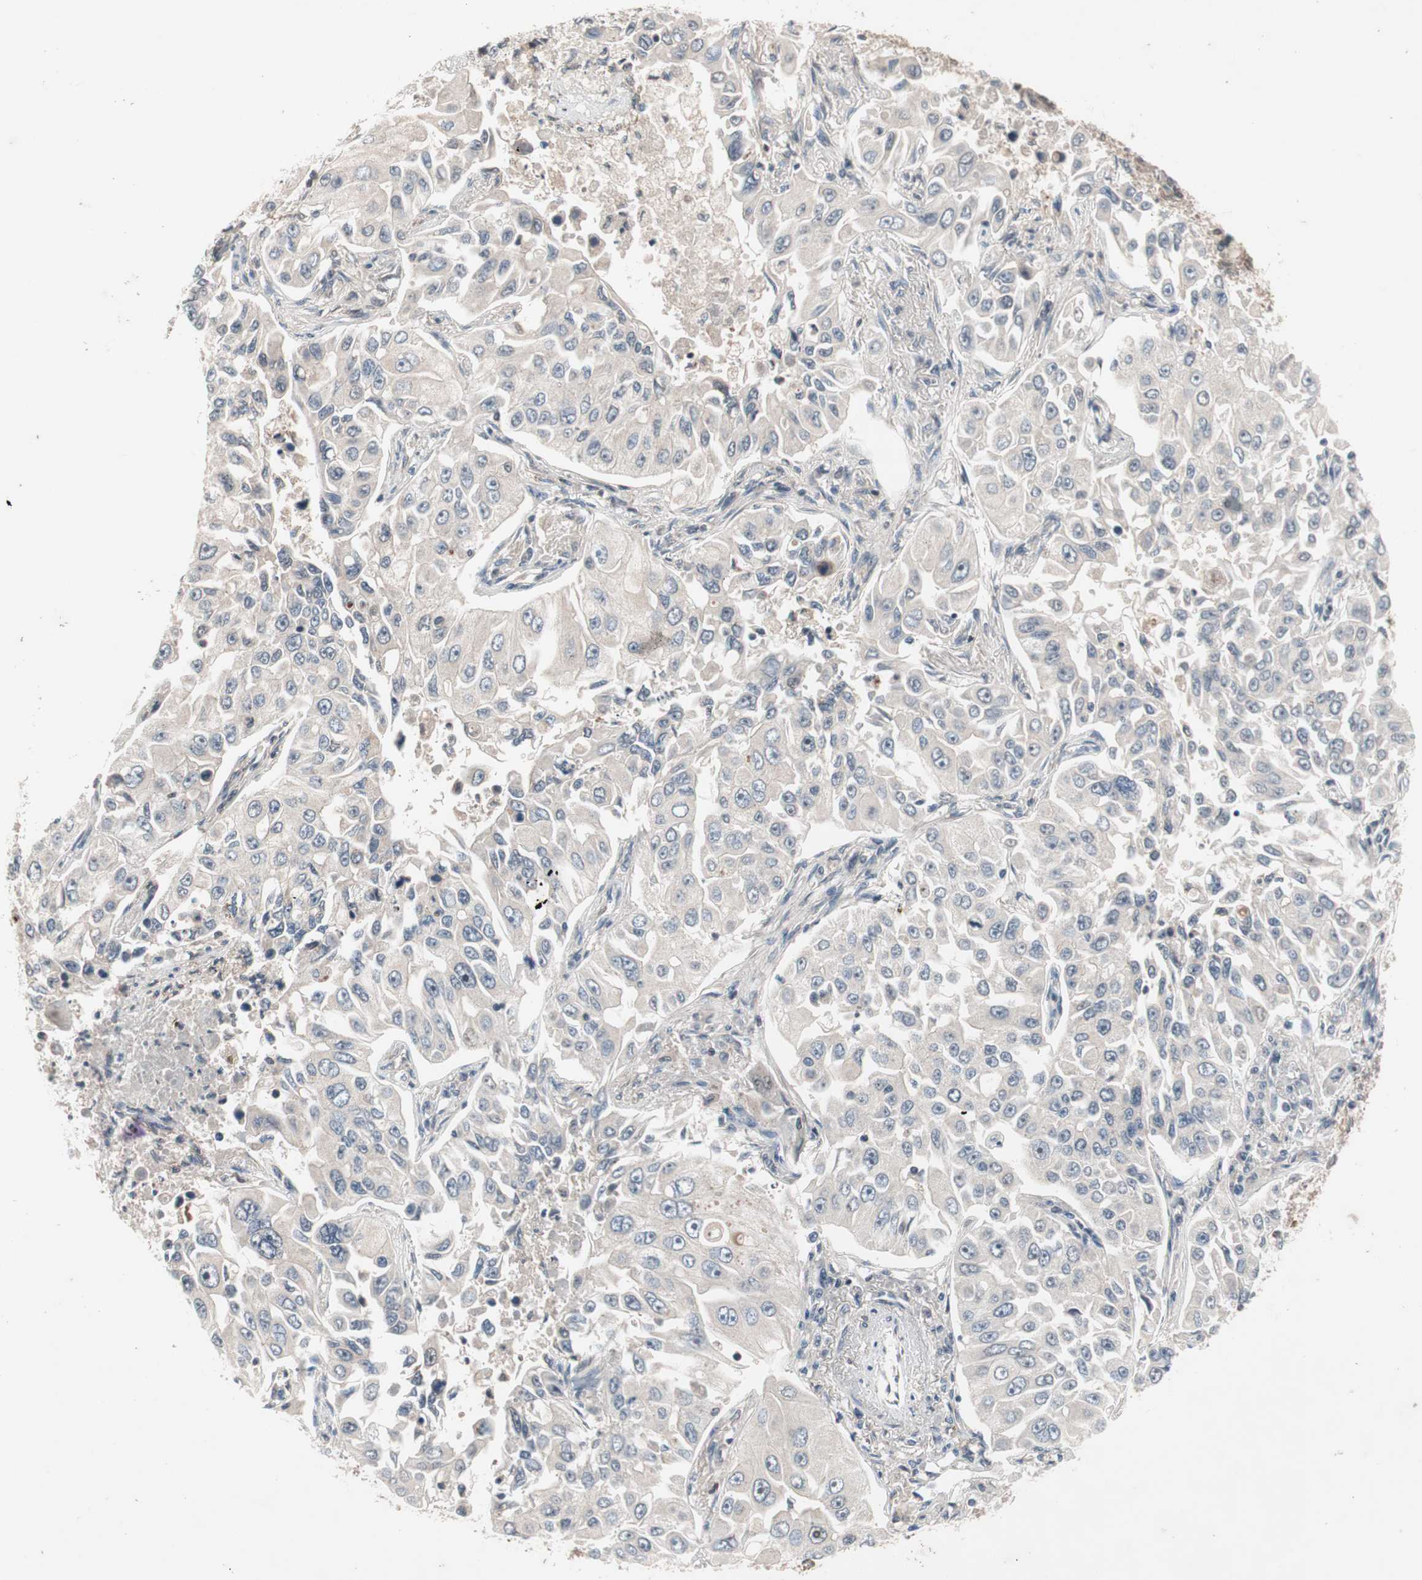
{"staining": {"intensity": "negative", "quantity": "none", "location": "none"}, "tissue": "lung cancer", "cell_type": "Tumor cells", "image_type": "cancer", "snomed": [{"axis": "morphology", "description": "Adenocarcinoma, NOS"}, {"axis": "topography", "description": "Lung"}], "caption": "Immunohistochemical staining of lung cancer demonstrates no significant positivity in tumor cells.", "gene": "IRS1", "patient": {"sex": "male", "age": 84}}